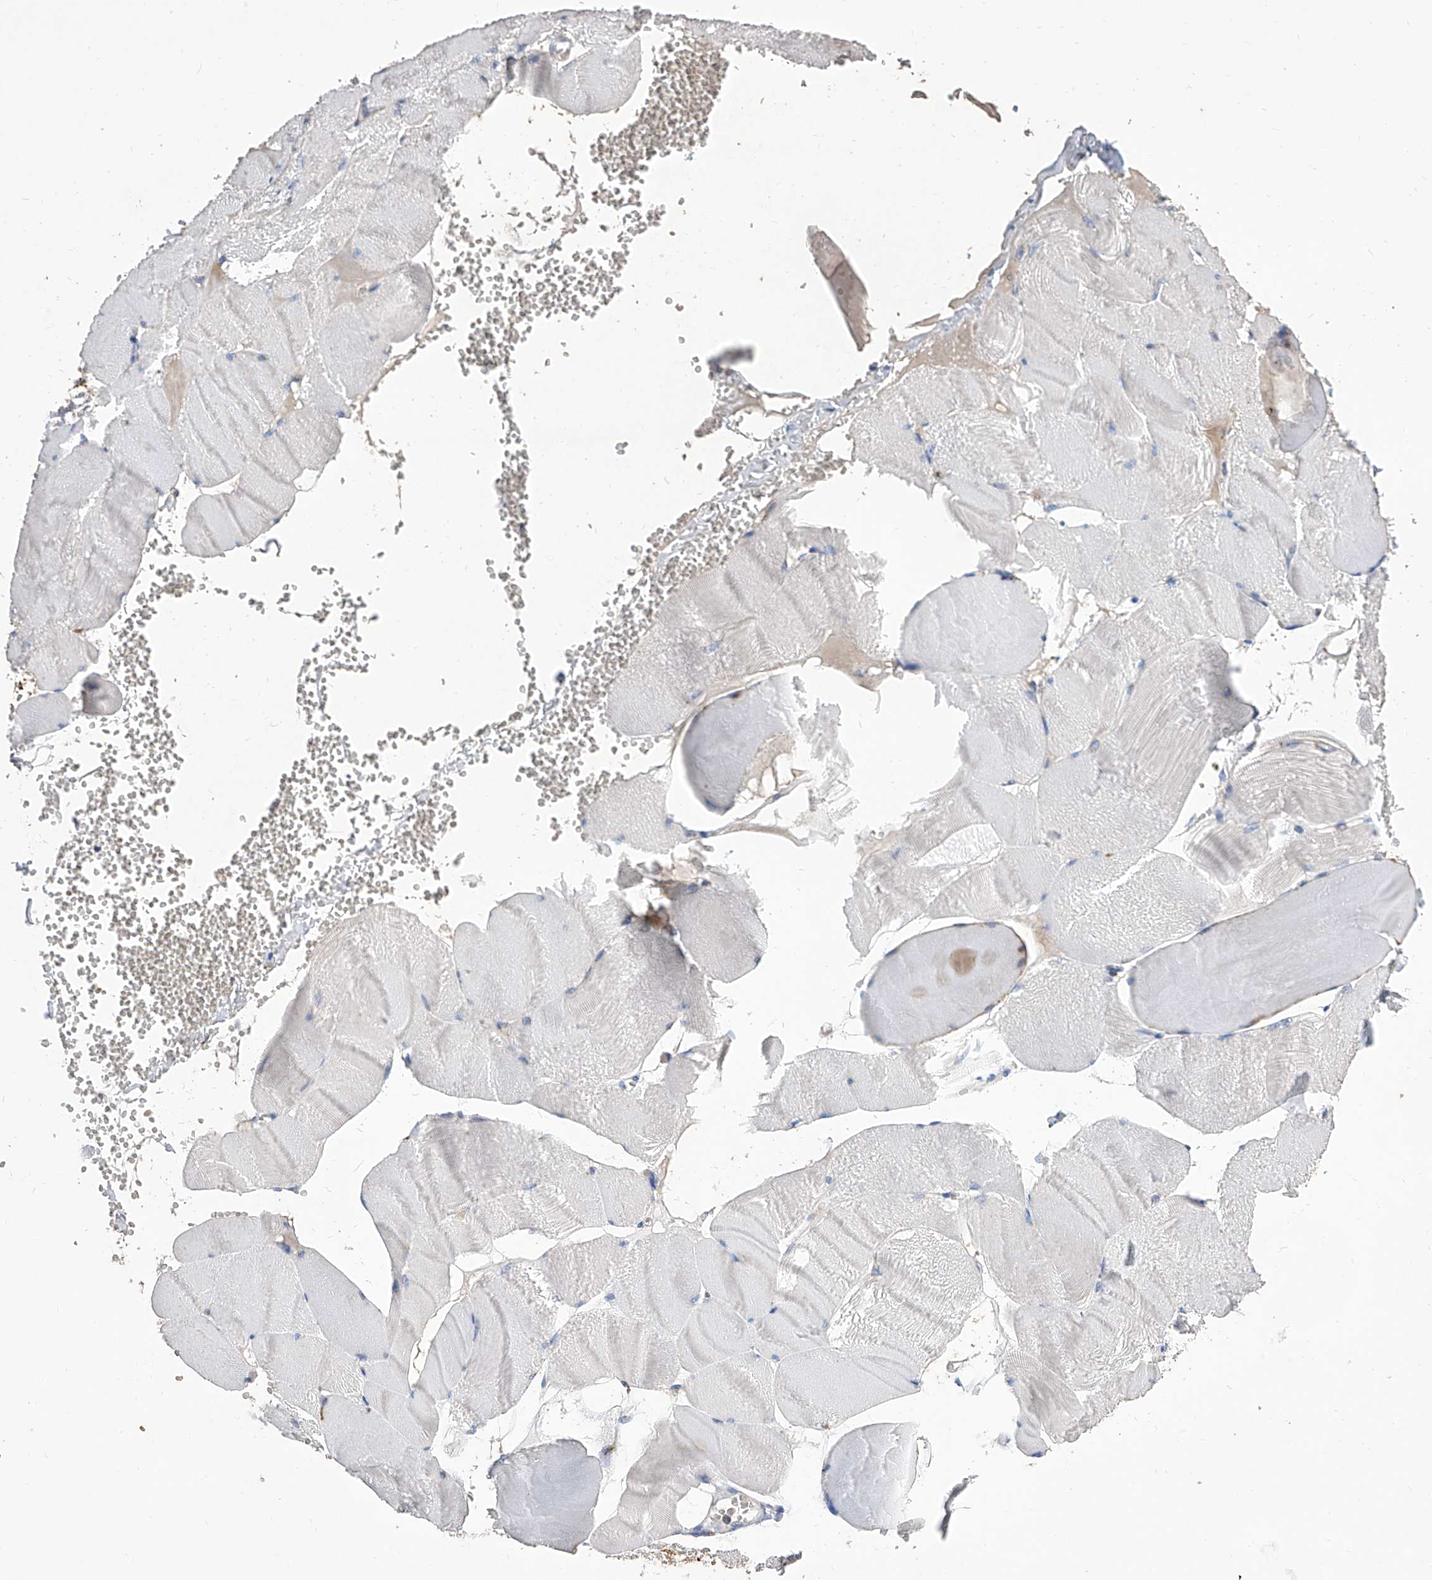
{"staining": {"intensity": "negative", "quantity": "none", "location": "none"}, "tissue": "skeletal muscle", "cell_type": "Myocytes", "image_type": "normal", "snomed": [{"axis": "morphology", "description": "Normal tissue, NOS"}, {"axis": "morphology", "description": "Basal cell carcinoma"}, {"axis": "topography", "description": "Skeletal muscle"}], "caption": "This micrograph is of normal skeletal muscle stained with immunohistochemistry to label a protein in brown with the nuclei are counter-stained blue. There is no staining in myocytes.", "gene": "TJAP1", "patient": {"sex": "female", "age": 64}}